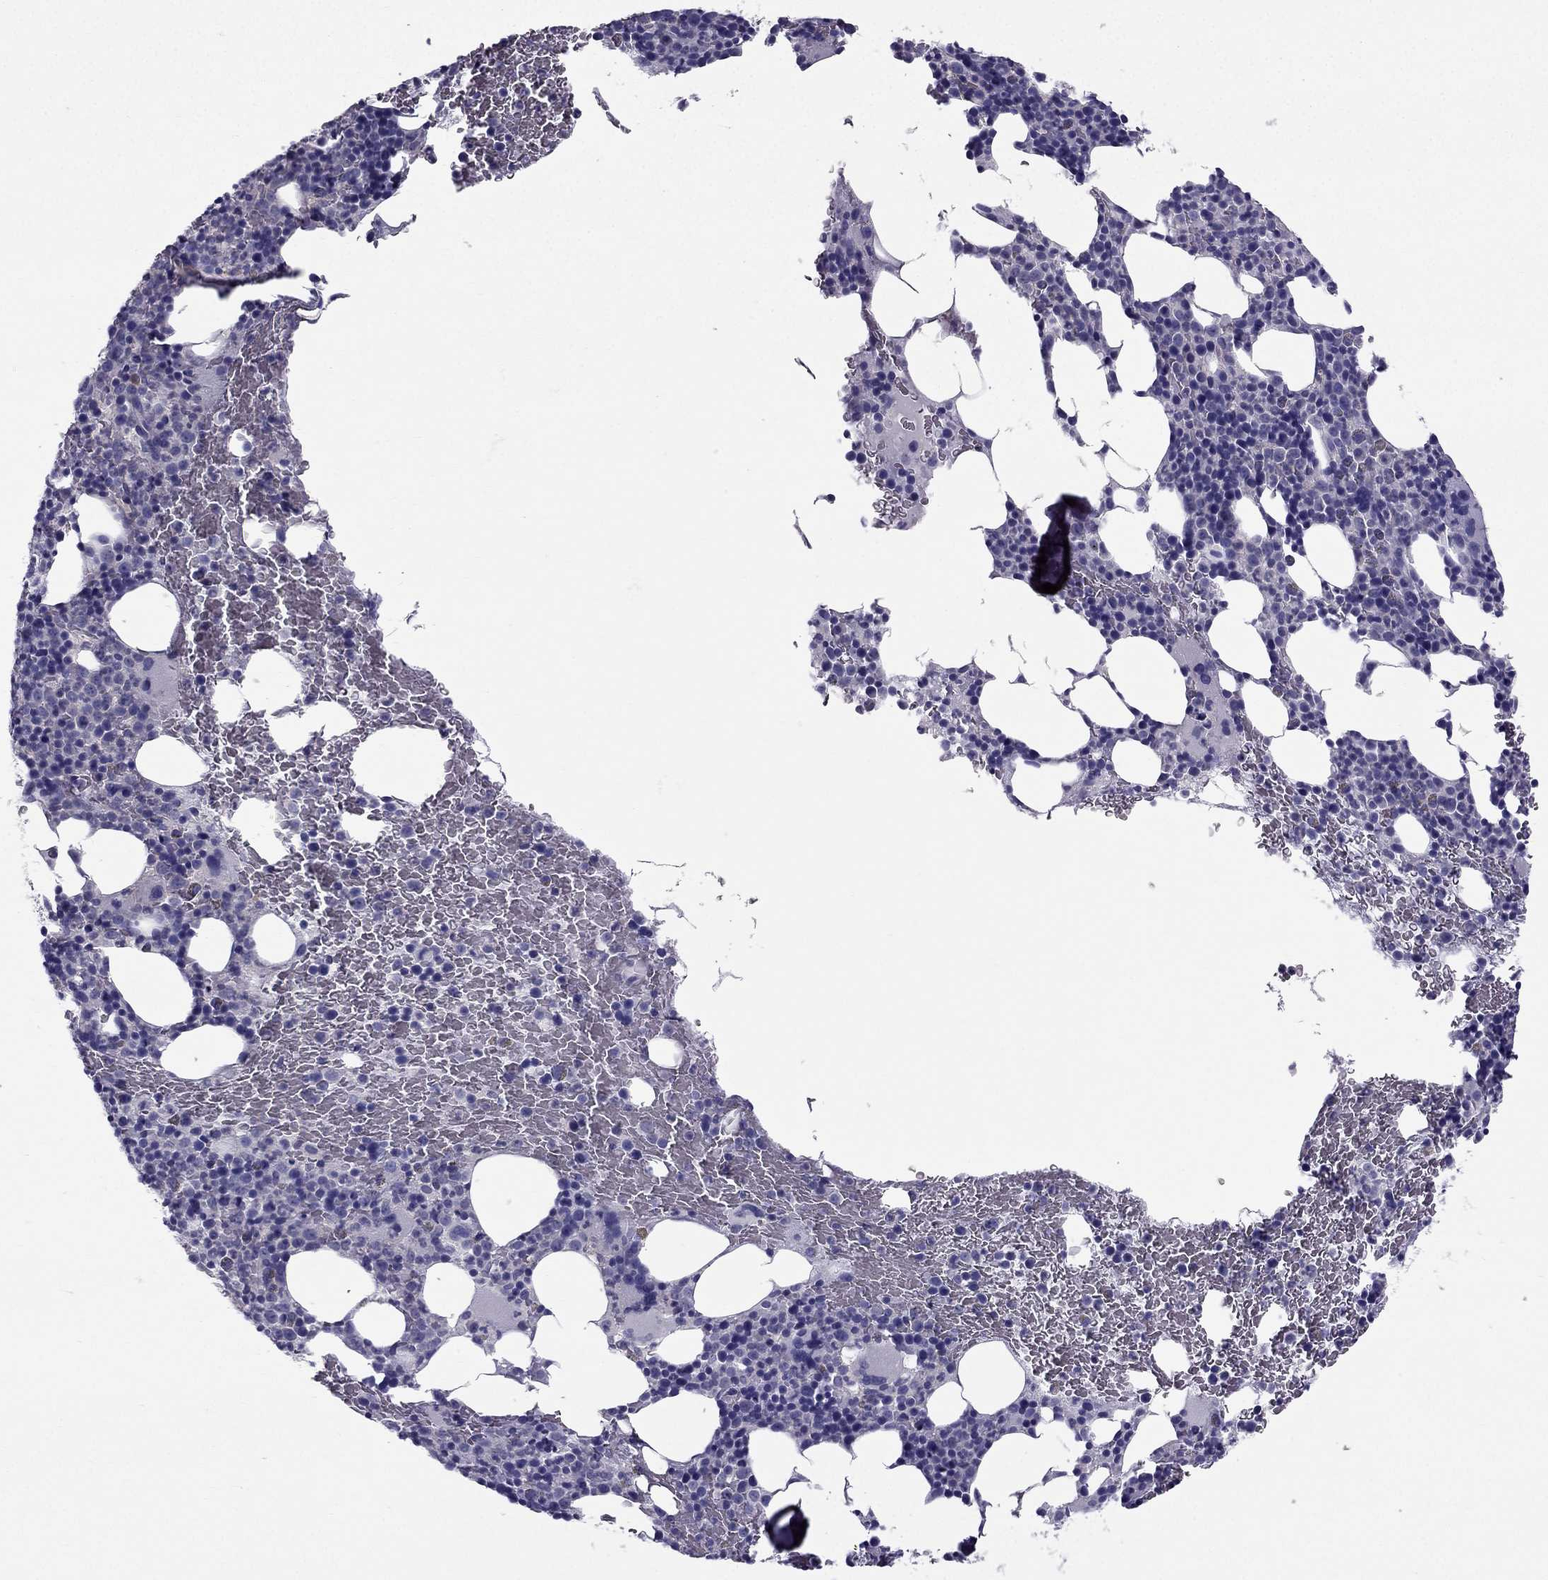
{"staining": {"intensity": "negative", "quantity": "none", "location": "none"}, "tissue": "bone marrow", "cell_type": "Hematopoietic cells", "image_type": "normal", "snomed": [{"axis": "morphology", "description": "Normal tissue, NOS"}, {"axis": "topography", "description": "Bone marrow"}], "caption": "Protein analysis of normal bone marrow demonstrates no significant positivity in hematopoietic cells. (DAB (3,3'-diaminobenzidine) immunohistochemistry, high magnification).", "gene": "SYT5", "patient": {"sex": "male", "age": 72}}